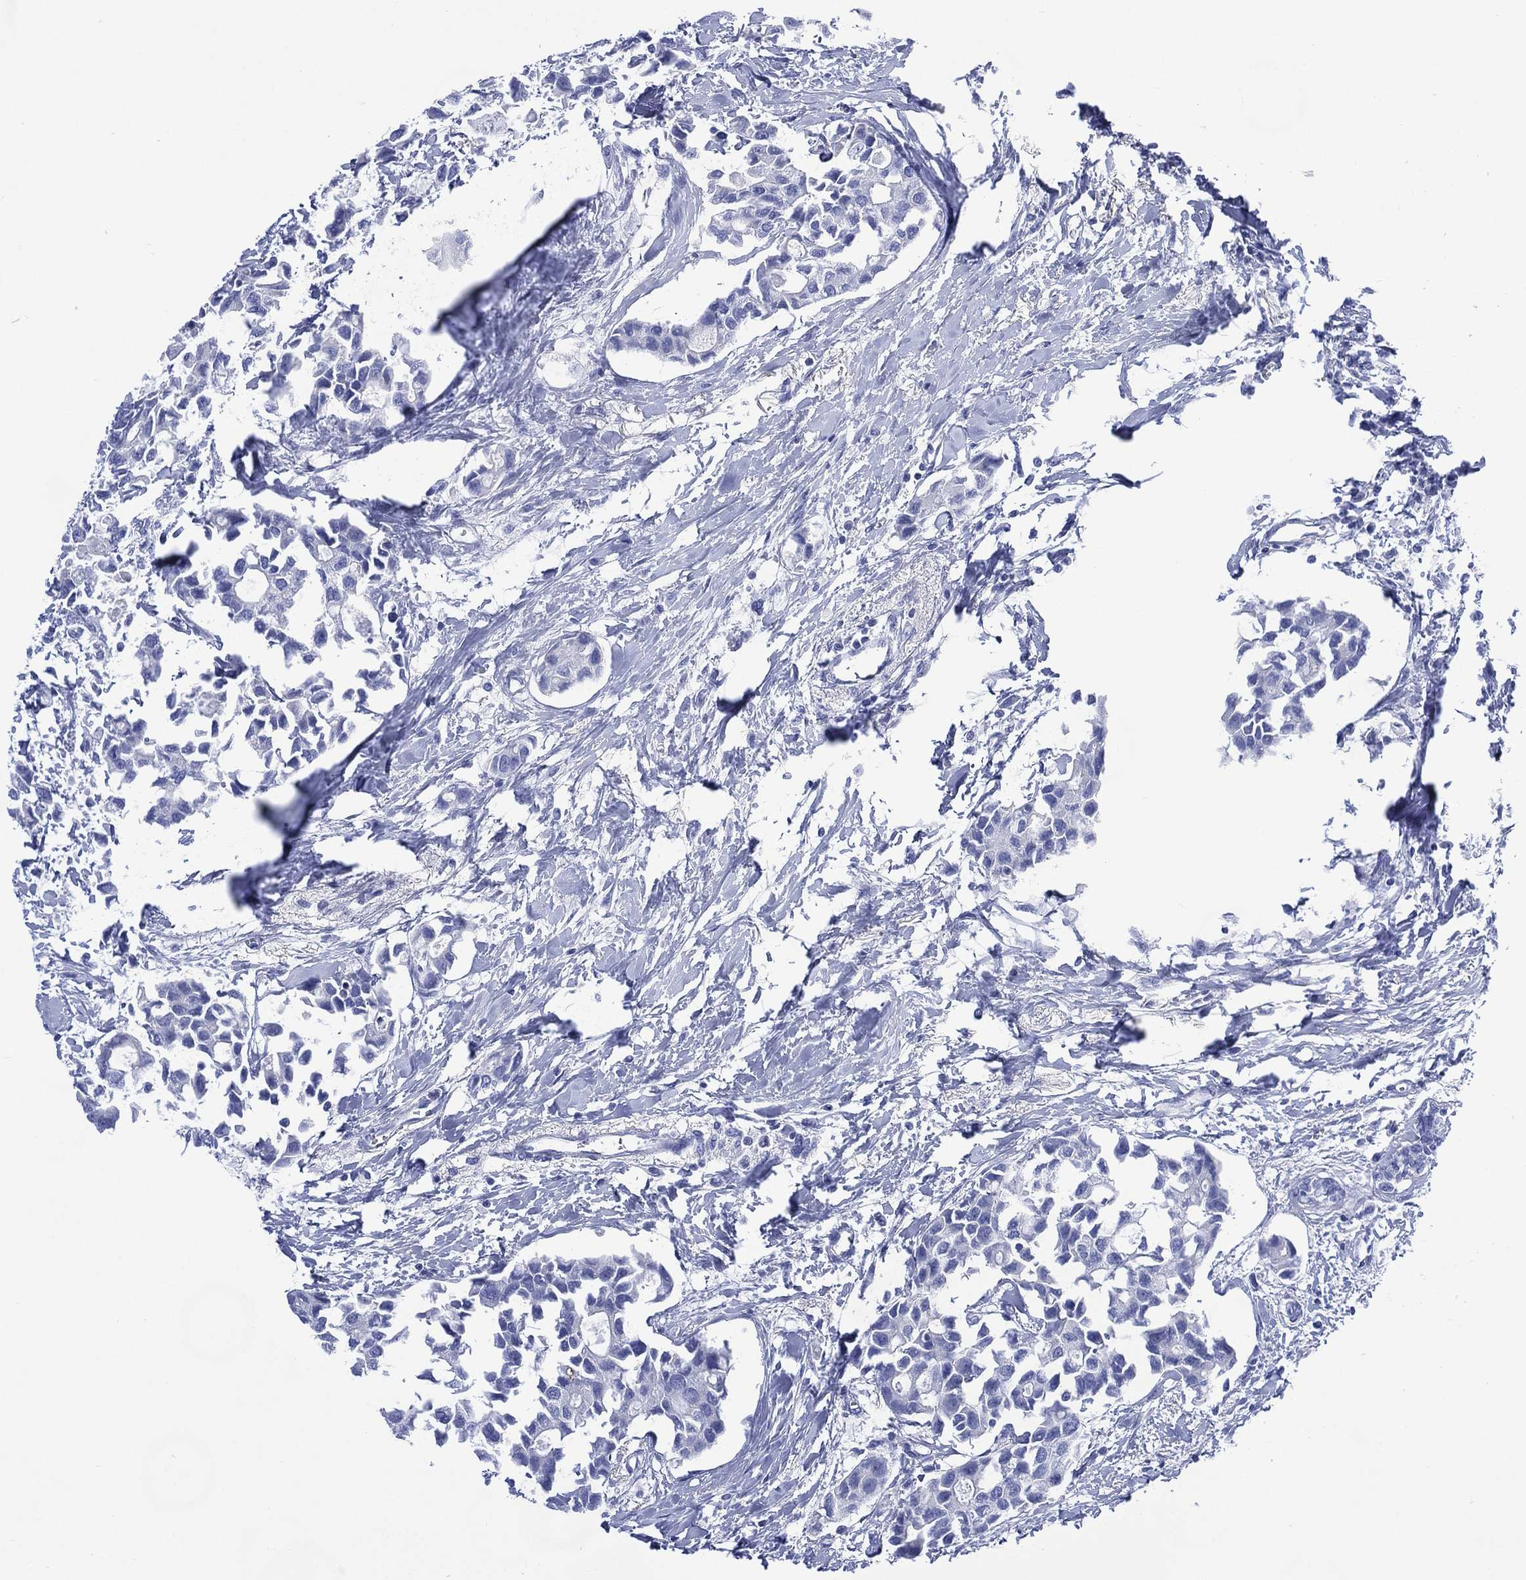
{"staining": {"intensity": "negative", "quantity": "none", "location": "none"}, "tissue": "breast cancer", "cell_type": "Tumor cells", "image_type": "cancer", "snomed": [{"axis": "morphology", "description": "Duct carcinoma"}, {"axis": "topography", "description": "Breast"}], "caption": "IHC image of neoplastic tissue: human breast infiltrating ductal carcinoma stained with DAB (3,3'-diaminobenzidine) demonstrates no significant protein positivity in tumor cells.", "gene": "SHCBP1L", "patient": {"sex": "female", "age": 83}}